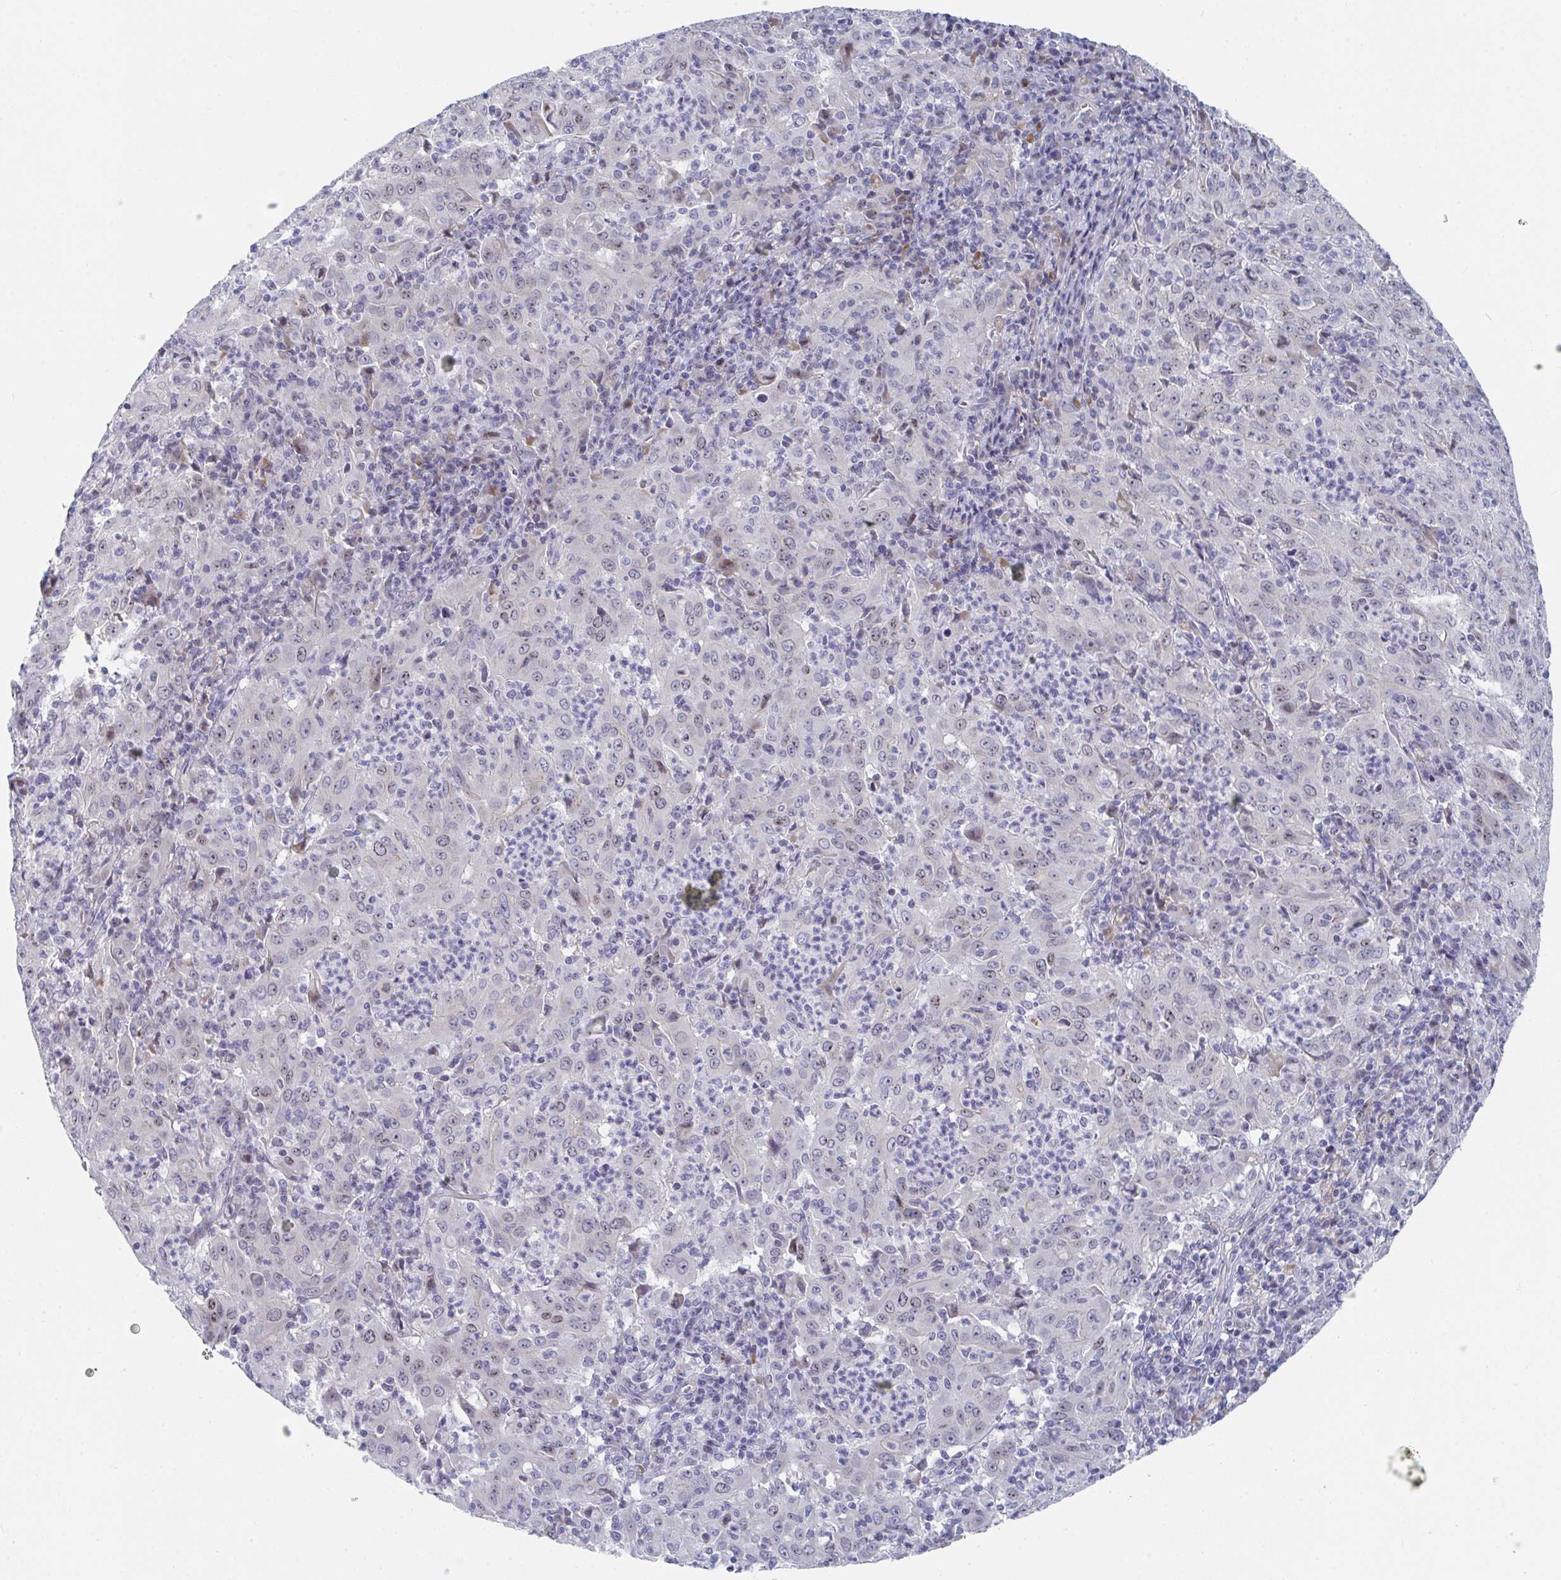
{"staining": {"intensity": "negative", "quantity": "none", "location": "none"}, "tissue": "pancreatic cancer", "cell_type": "Tumor cells", "image_type": "cancer", "snomed": [{"axis": "morphology", "description": "Adenocarcinoma, NOS"}, {"axis": "topography", "description": "Pancreas"}], "caption": "Human pancreatic cancer stained for a protein using IHC exhibits no positivity in tumor cells.", "gene": "CENPT", "patient": {"sex": "male", "age": 63}}